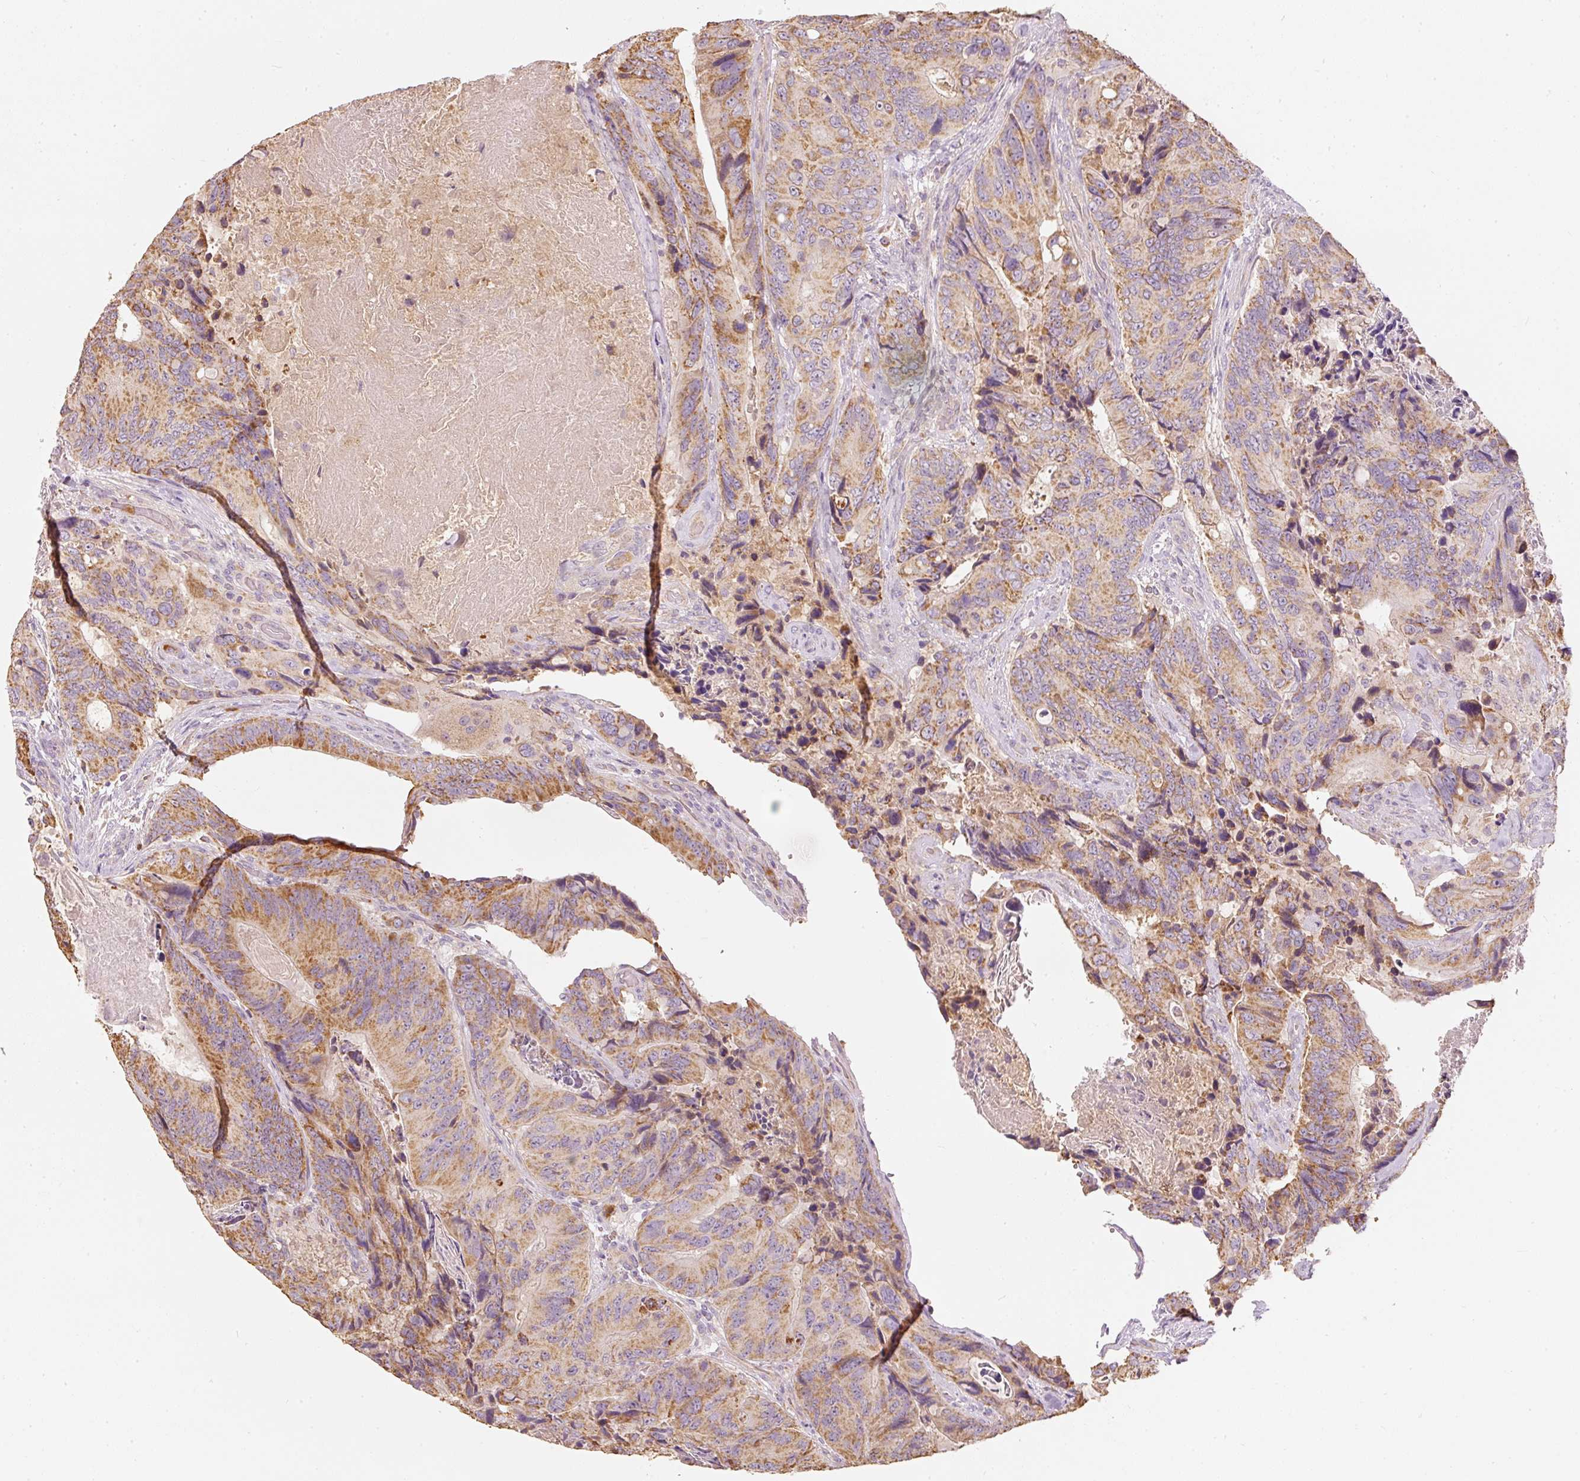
{"staining": {"intensity": "moderate", "quantity": ">75%", "location": "cytoplasmic/membranous"}, "tissue": "colorectal cancer", "cell_type": "Tumor cells", "image_type": "cancer", "snomed": [{"axis": "morphology", "description": "Adenocarcinoma, NOS"}, {"axis": "topography", "description": "Colon"}], "caption": "Immunohistochemistry (IHC) staining of adenocarcinoma (colorectal), which reveals medium levels of moderate cytoplasmic/membranous expression in about >75% of tumor cells indicating moderate cytoplasmic/membranous protein expression. The staining was performed using DAB (3,3'-diaminobenzidine) (brown) for protein detection and nuclei were counterstained in hematoxylin (blue).", "gene": "PSENEN", "patient": {"sex": "male", "age": 84}}